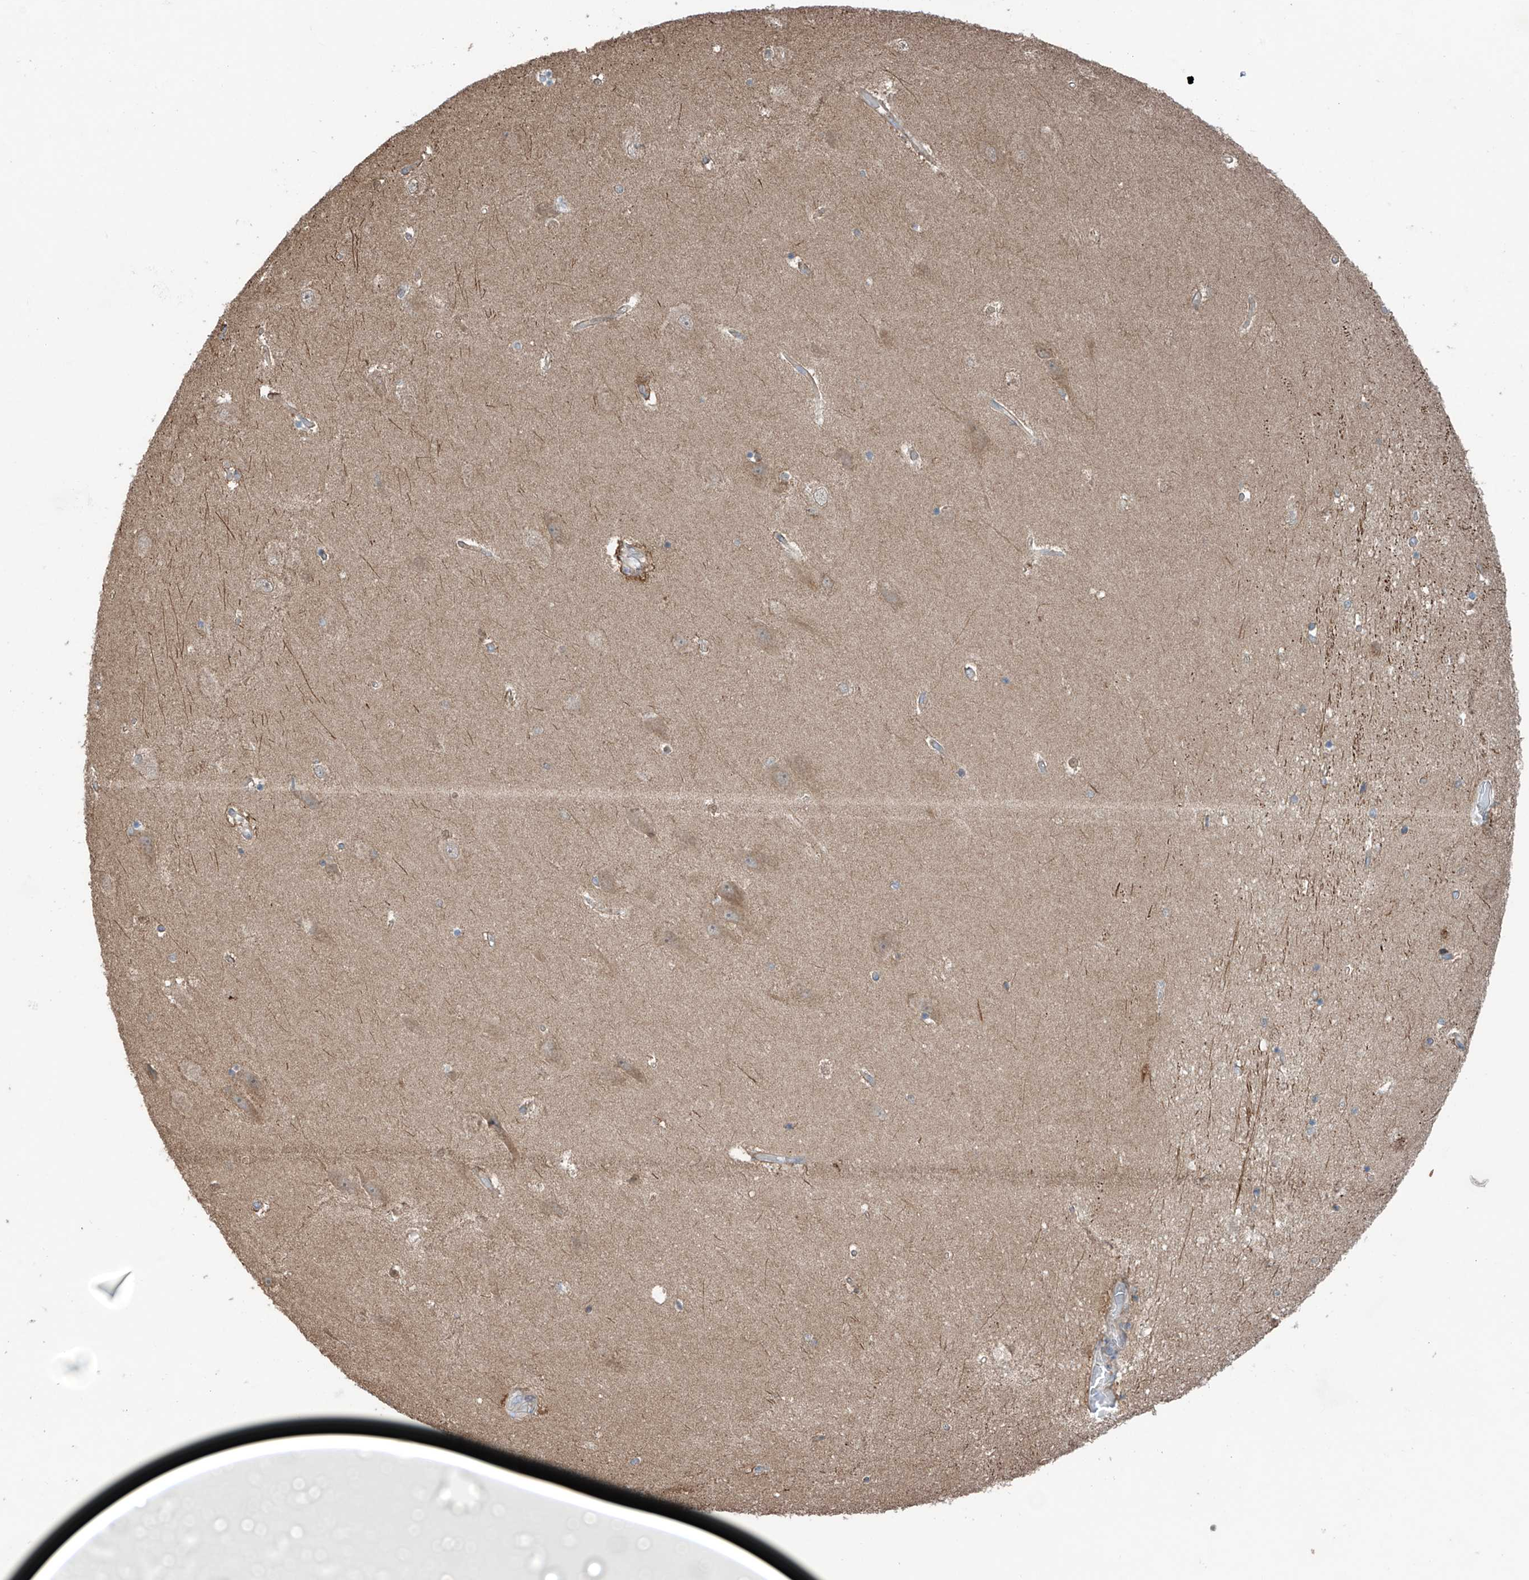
{"staining": {"intensity": "negative", "quantity": "none", "location": "none"}, "tissue": "hippocampus", "cell_type": "Glial cells", "image_type": "normal", "snomed": [{"axis": "morphology", "description": "Normal tissue, NOS"}, {"axis": "topography", "description": "Hippocampus"}], "caption": "Protein analysis of benign hippocampus displays no significant expression in glial cells. The staining is performed using DAB (3,3'-diaminobenzidine) brown chromogen with nuclei counter-stained in using hematoxylin.", "gene": "SAMD3", "patient": {"sex": "male", "age": 45}}